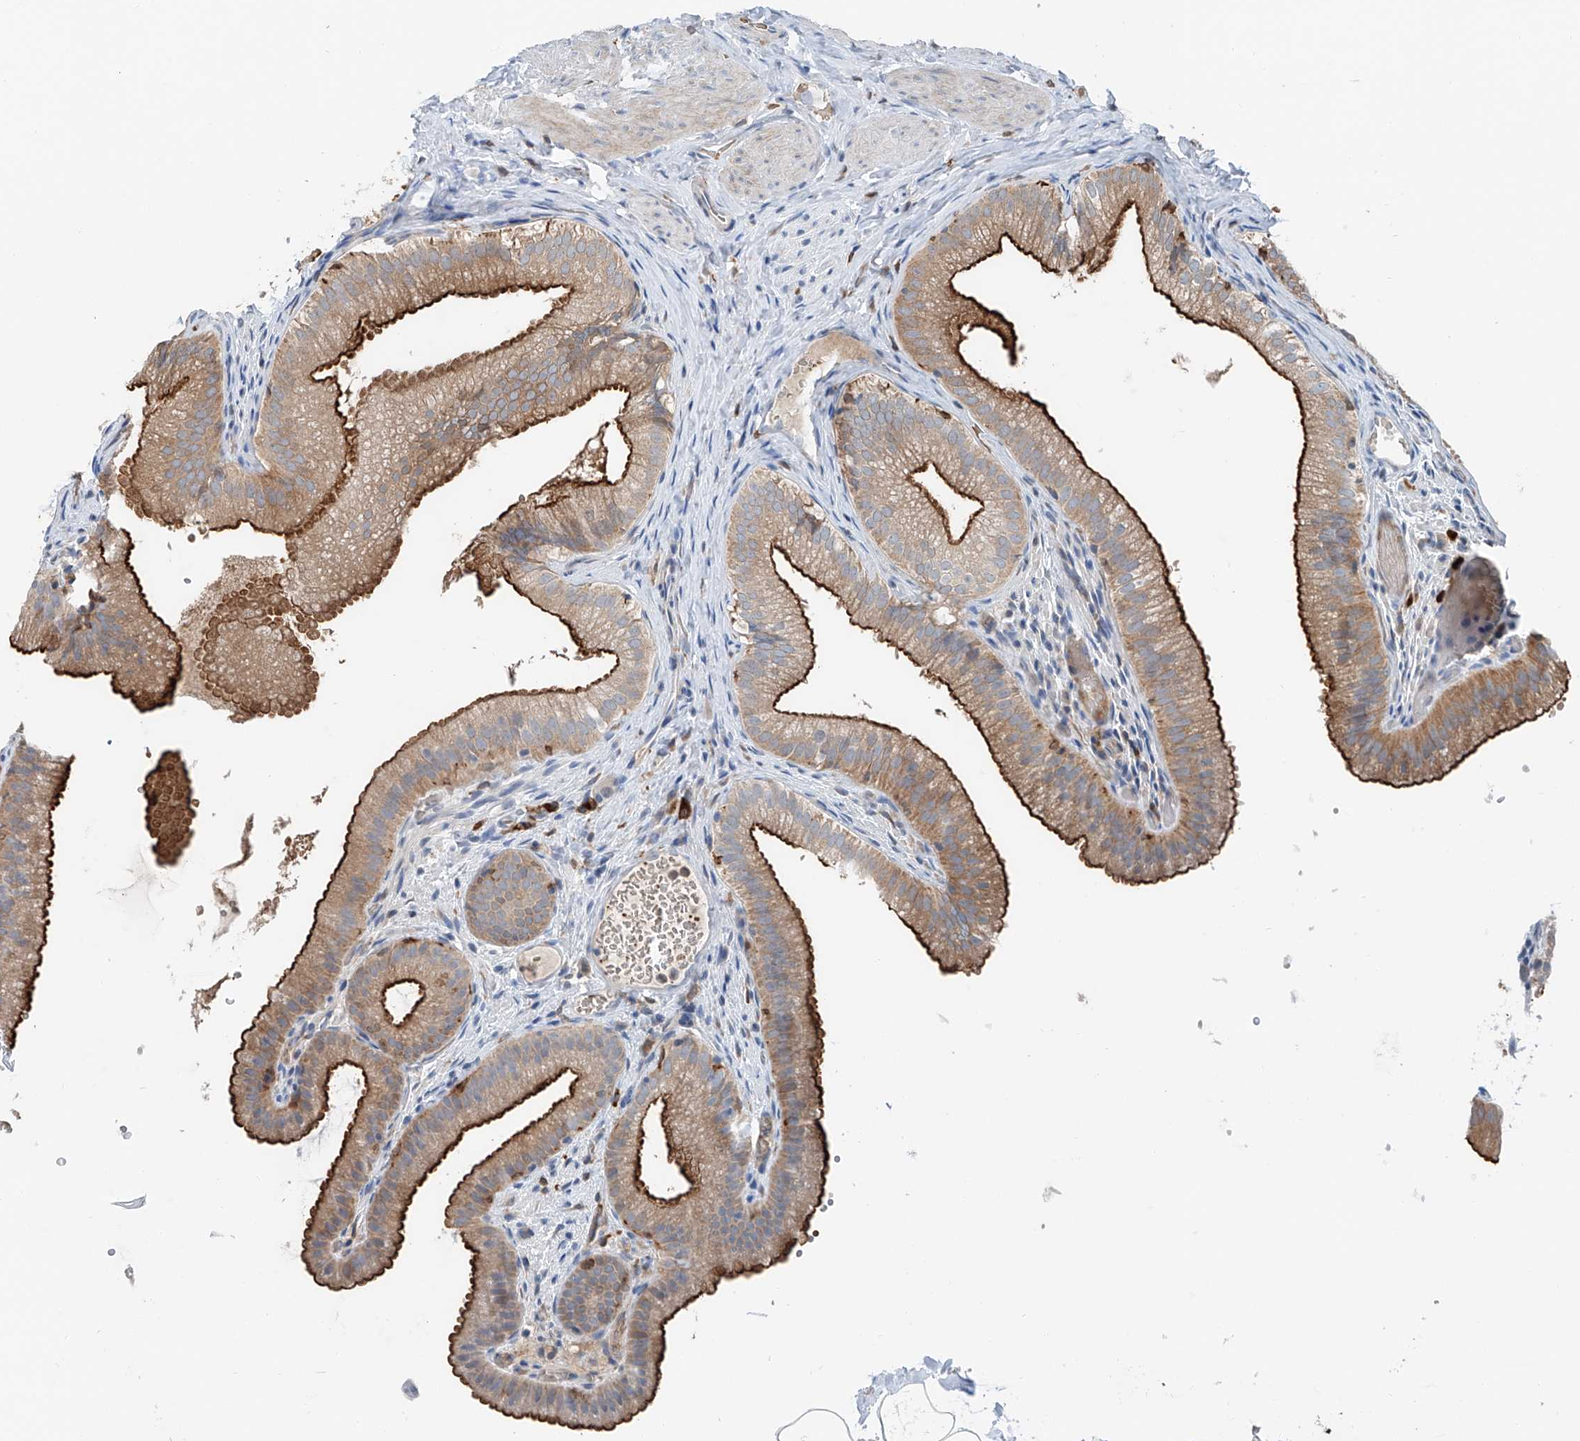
{"staining": {"intensity": "moderate", "quantity": ">75%", "location": "cytoplasmic/membranous"}, "tissue": "gallbladder", "cell_type": "Glandular cells", "image_type": "normal", "snomed": [{"axis": "morphology", "description": "Normal tissue, NOS"}, {"axis": "topography", "description": "Gallbladder"}], "caption": "Protein staining displays moderate cytoplasmic/membranous positivity in approximately >75% of glandular cells in benign gallbladder.", "gene": "TBXAS1", "patient": {"sex": "female", "age": 30}}